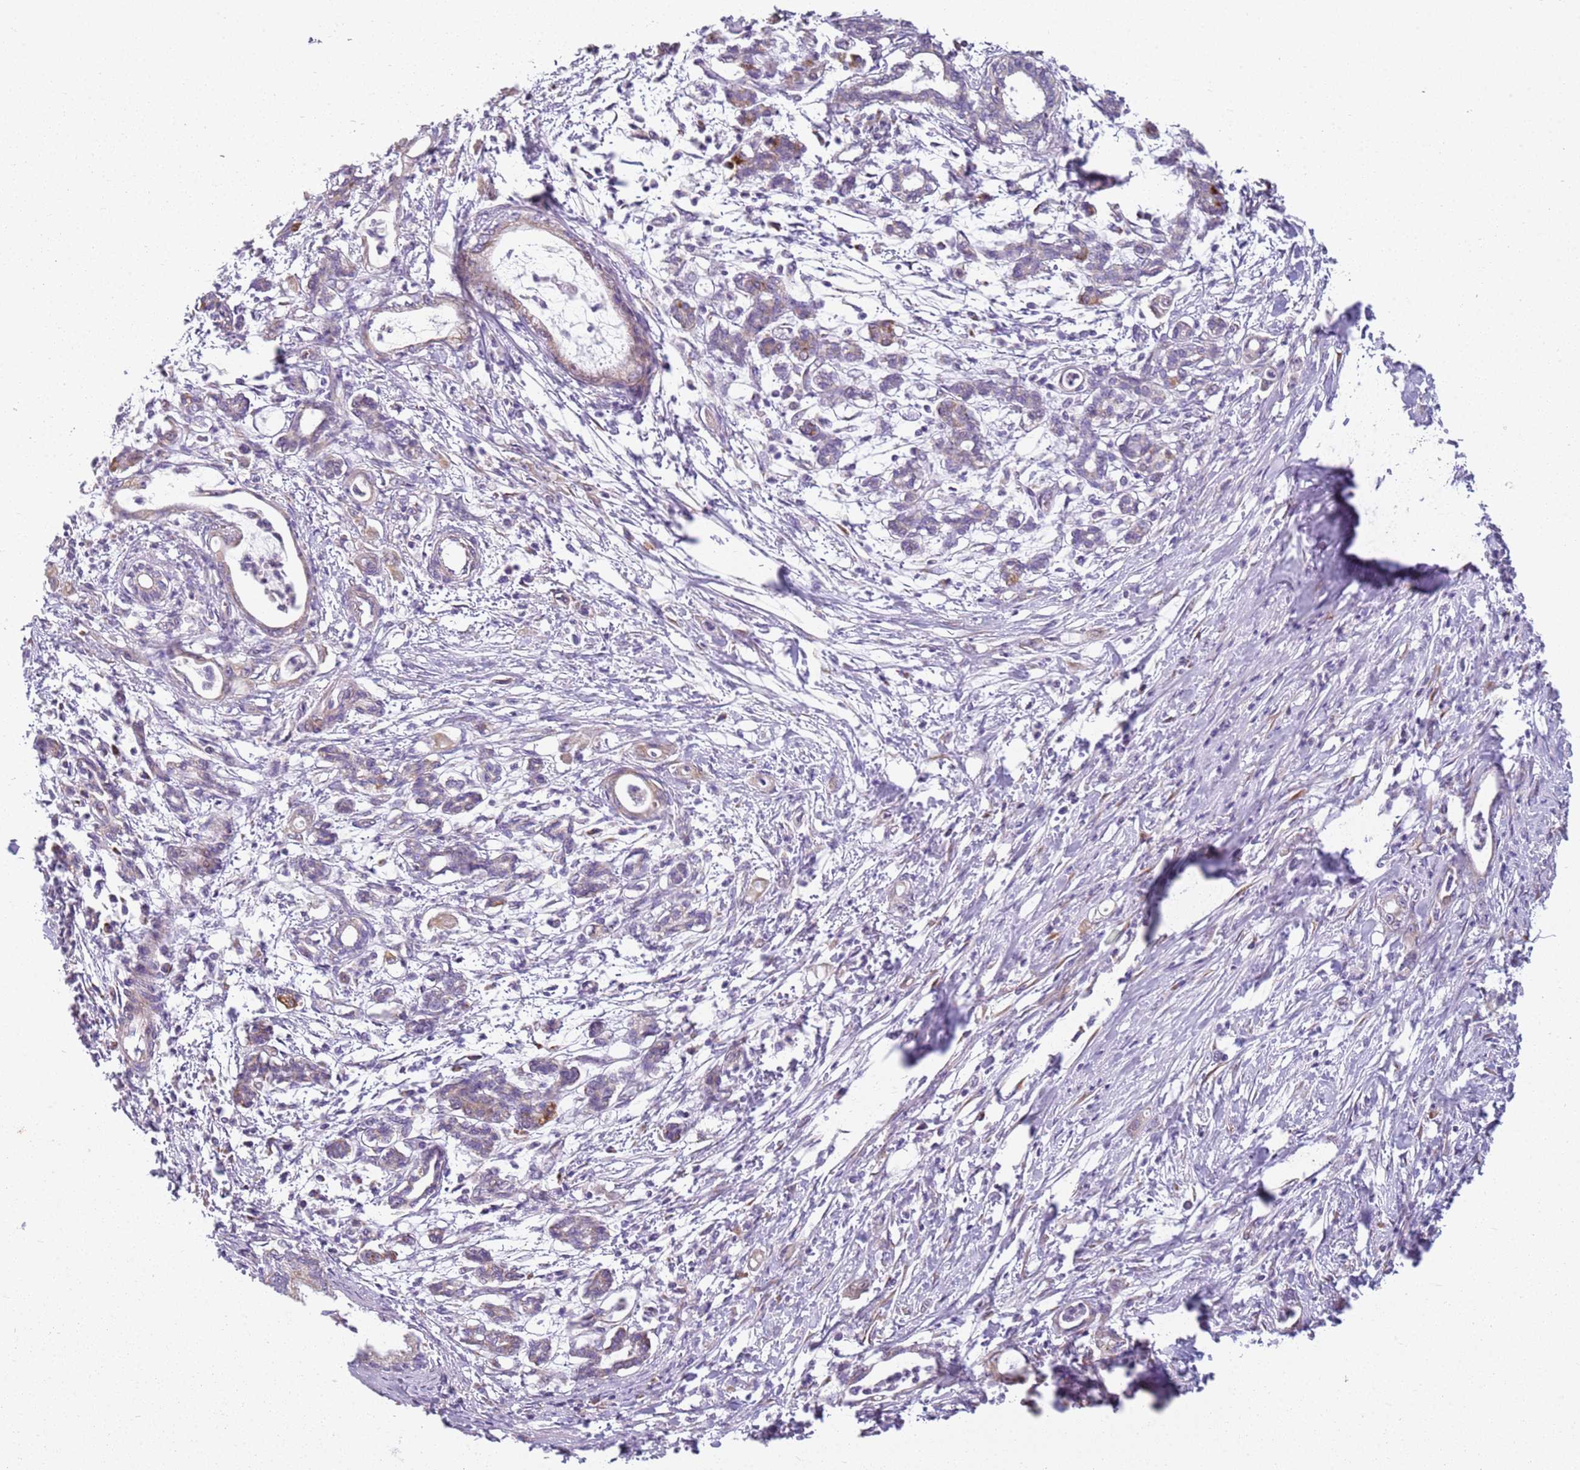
{"staining": {"intensity": "weak", "quantity": "<25%", "location": "cytoplasmic/membranous"}, "tissue": "pancreatic cancer", "cell_type": "Tumor cells", "image_type": "cancer", "snomed": [{"axis": "morphology", "description": "Adenocarcinoma, NOS"}, {"axis": "topography", "description": "Pancreas"}], "caption": "DAB (3,3'-diaminobenzidine) immunohistochemical staining of human pancreatic cancer displays no significant positivity in tumor cells.", "gene": "TMEM200C", "patient": {"sex": "female", "age": 55}}